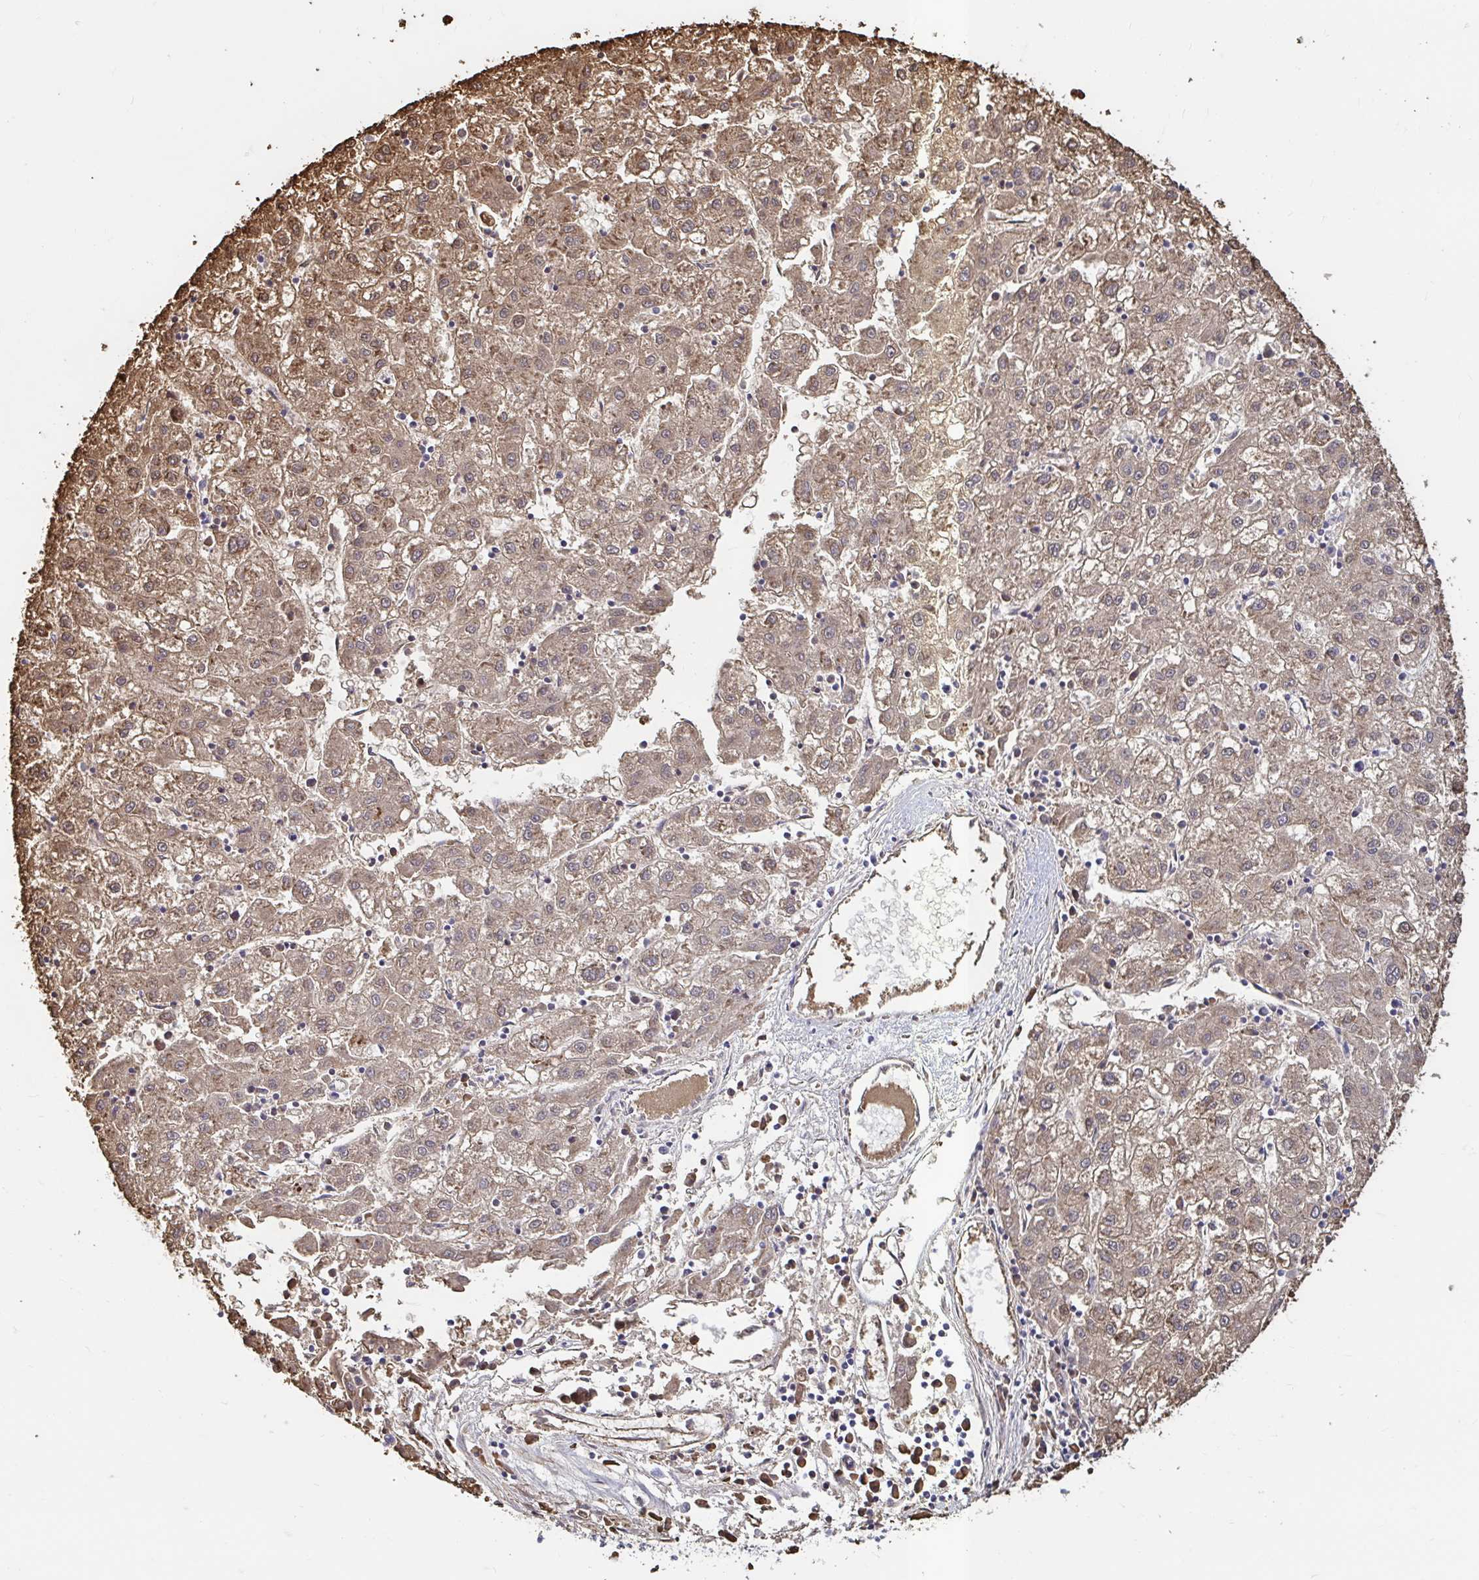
{"staining": {"intensity": "weak", "quantity": "25%-75%", "location": "cytoplasmic/membranous"}, "tissue": "liver cancer", "cell_type": "Tumor cells", "image_type": "cancer", "snomed": [{"axis": "morphology", "description": "Carcinoma, Hepatocellular, NOS"}, {"axis": "topography", "description": "Liver"}], "caption": "Protein expression by immunohistochemistry (IHC) reveals weak cytoplasmic/membranous positivity in approximately 25%-75% of tumor cells in liver hepatocellular carcinoma. (IHC, brightfield microscopy, high magnification).", "gene": "ADH1A", "patient": {"sex": "male", "age": 72}}